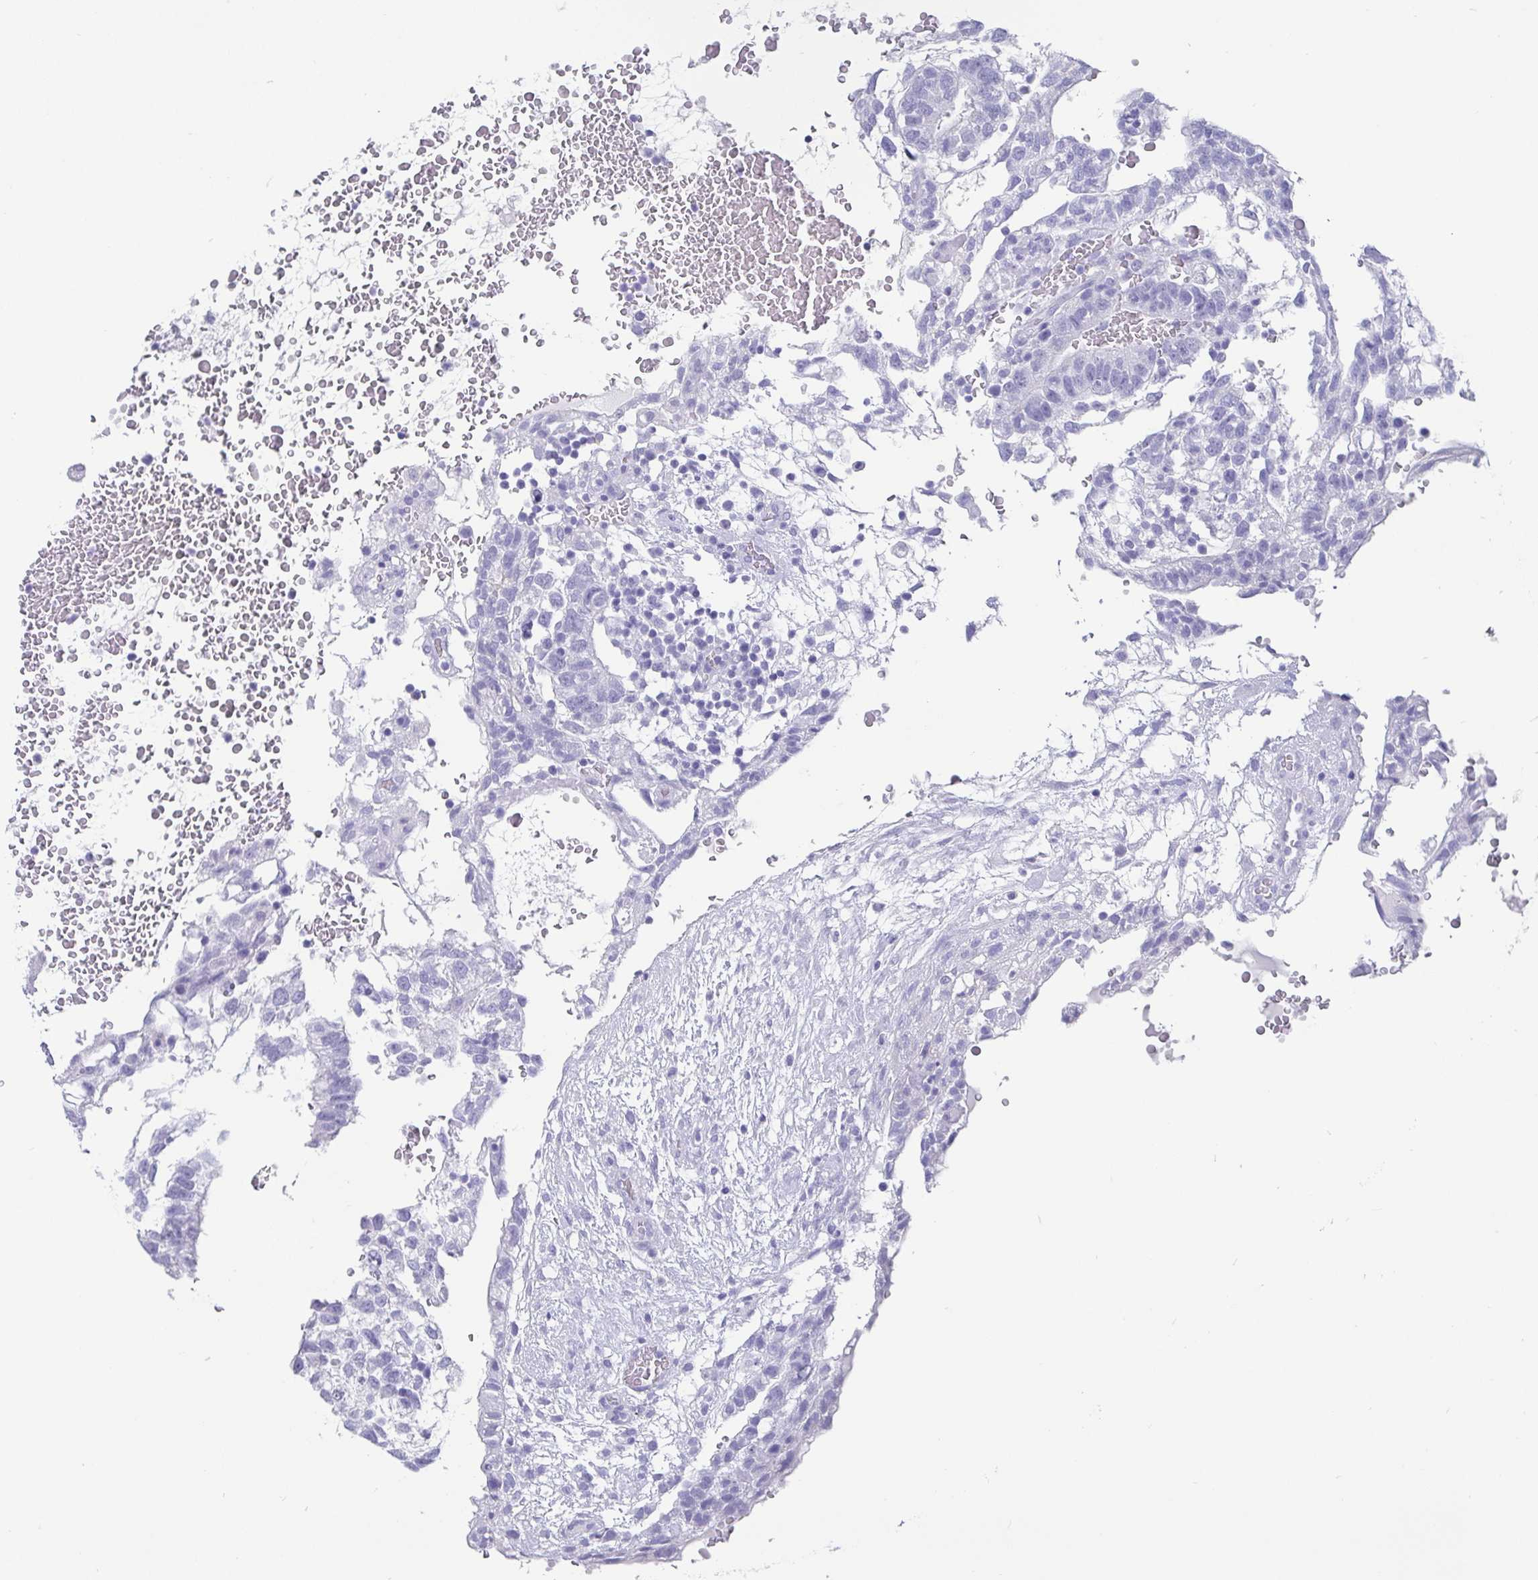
{"staining": {"intensity": "negative", "quantity": "none", "location": "none"}, "tissue": "testis cancer", "cell_type": "Tumor cells", "image_type": "cancer", "snomed": [{"axis": "morphology", "description": "Carcinoma, Embryonal, NOS"}, {"axis": "topography", "description": "Testis"}], "caption": "This is a image of immunohistochemistry staining of embryonal carcinoma (testis), which shows no staining in tumor cells. (DAB (3,3'-diaminobenzidine) IHC visualized using brightfield microscopy, high magnification).", "gene": "SCGN", "patient": {"sex": "male", "age": 32}}